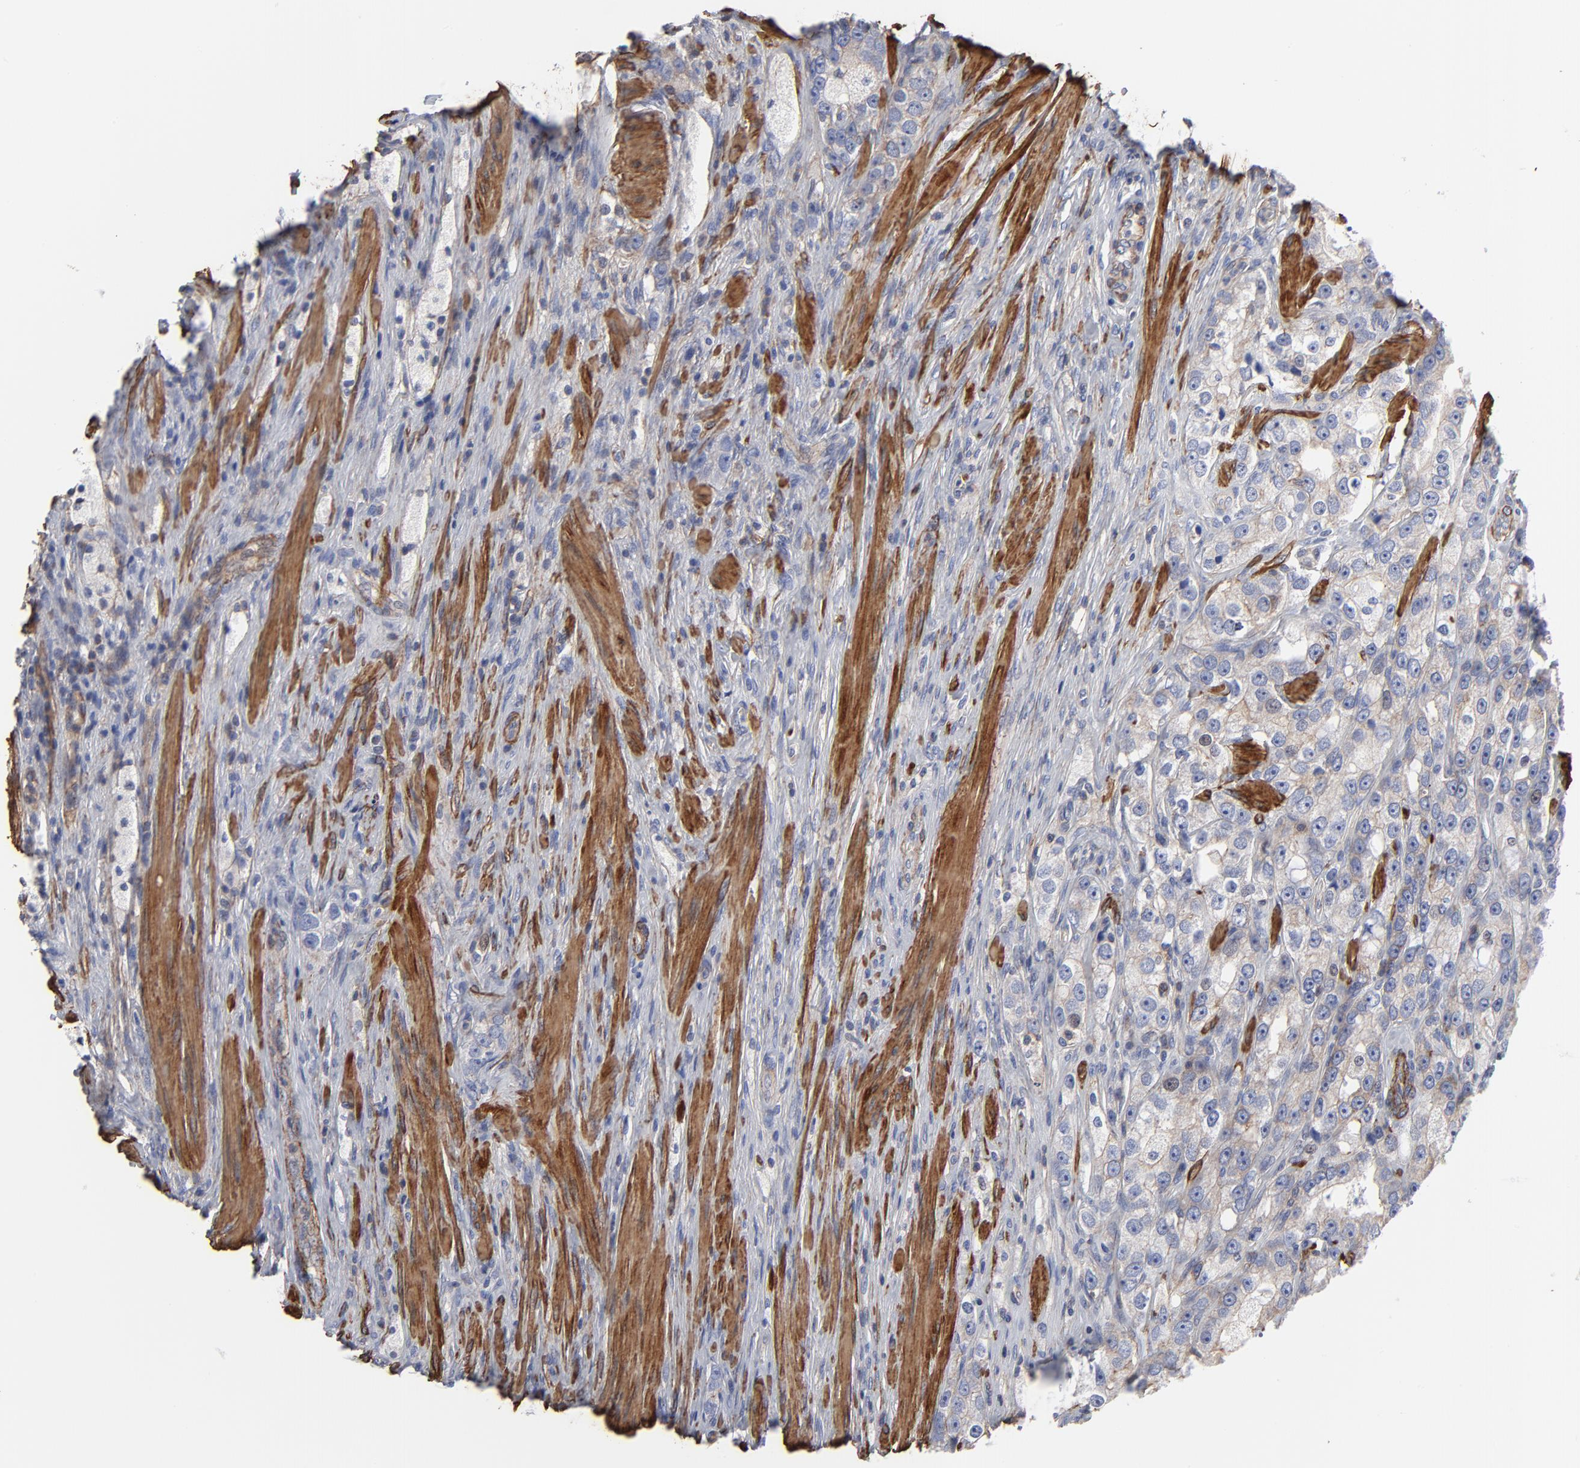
{"staining": {"intensity": "negative", "quantity": "none", "location": "none"}, "tissue": "prostate cancer", "cell_type": "Tumor cells", "image_type": "cancer", "snomed": [{"axis": "morphology", "description": "Adenocarcinoma, High grade"}, {"axis": "topography", "description": "Prostate"}], "caption": "Immunohistochemistry image of neoplastic tissue: prostate cancer (high-grade adenocarcinoma) stained with DAB (3,3'-diaminobenzidine) shows no significant protein staining in tumor cells.", "gene": "ACTA2", "patient": {"sex": "male", "age": 63}}